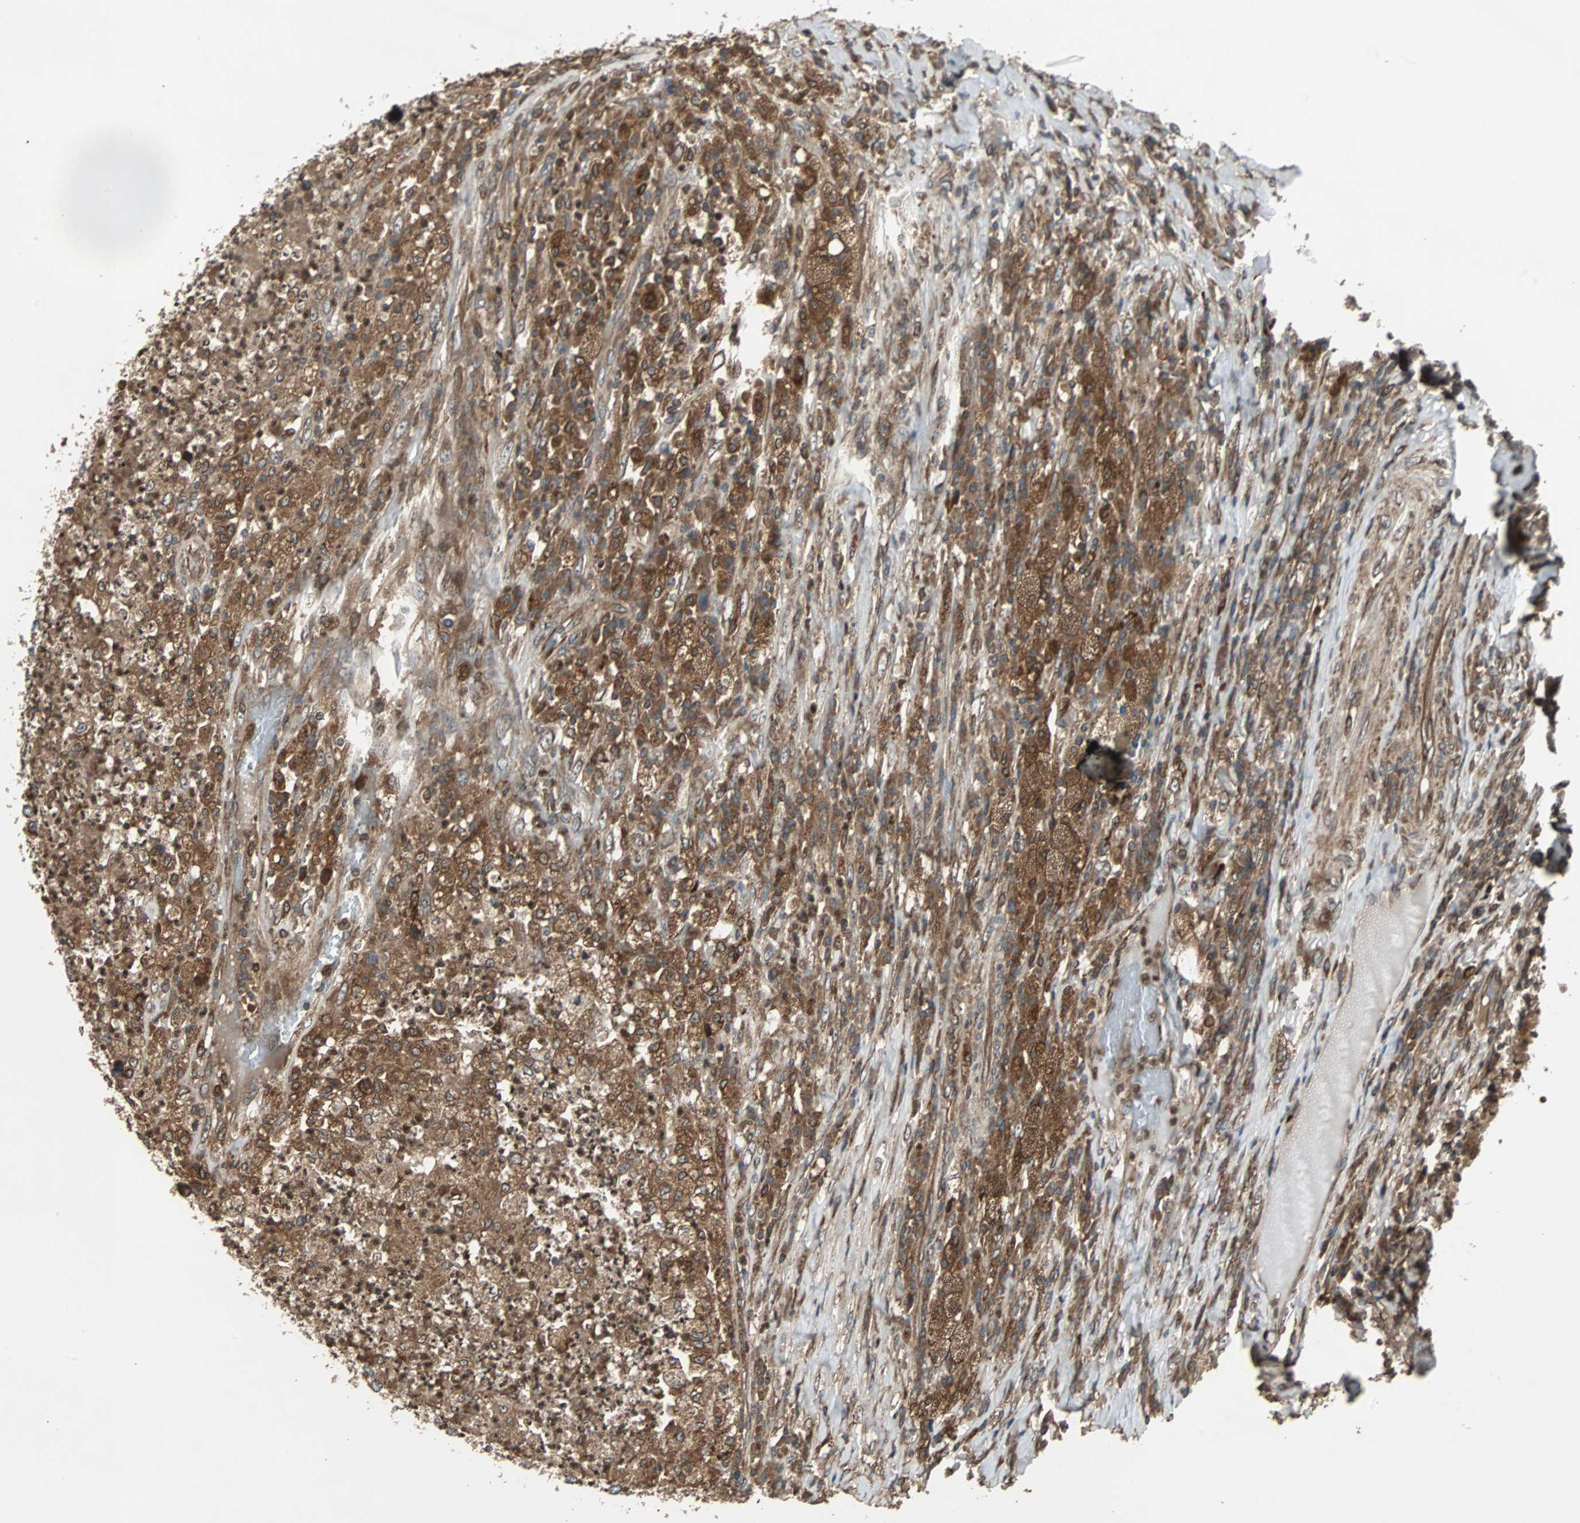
{"staining": {"intensity": "moderate", "quantity": ">75%", "location": "cytoplasmic/membranous"}, "tissue": "testis cancer", "cell_type": "Tumor cells", "image_type": "cancer", "snomed": [{"axis": "morphology", "description": "Necrosis, NOS"}, {"axis": "morphology", "description": "Carcinoma, Embryonal, NOS"}, {"axis": "topography", "description": "Testis"}], "caption": "Immunohistochemical staining of testis embryonal carcinoma reveals medium levels of moderate cytoplasmic/membranous protein expression in about >75% of tumor cells.", "gene": "RAB7A", "patient": {"sex": "male", "age": 19}}